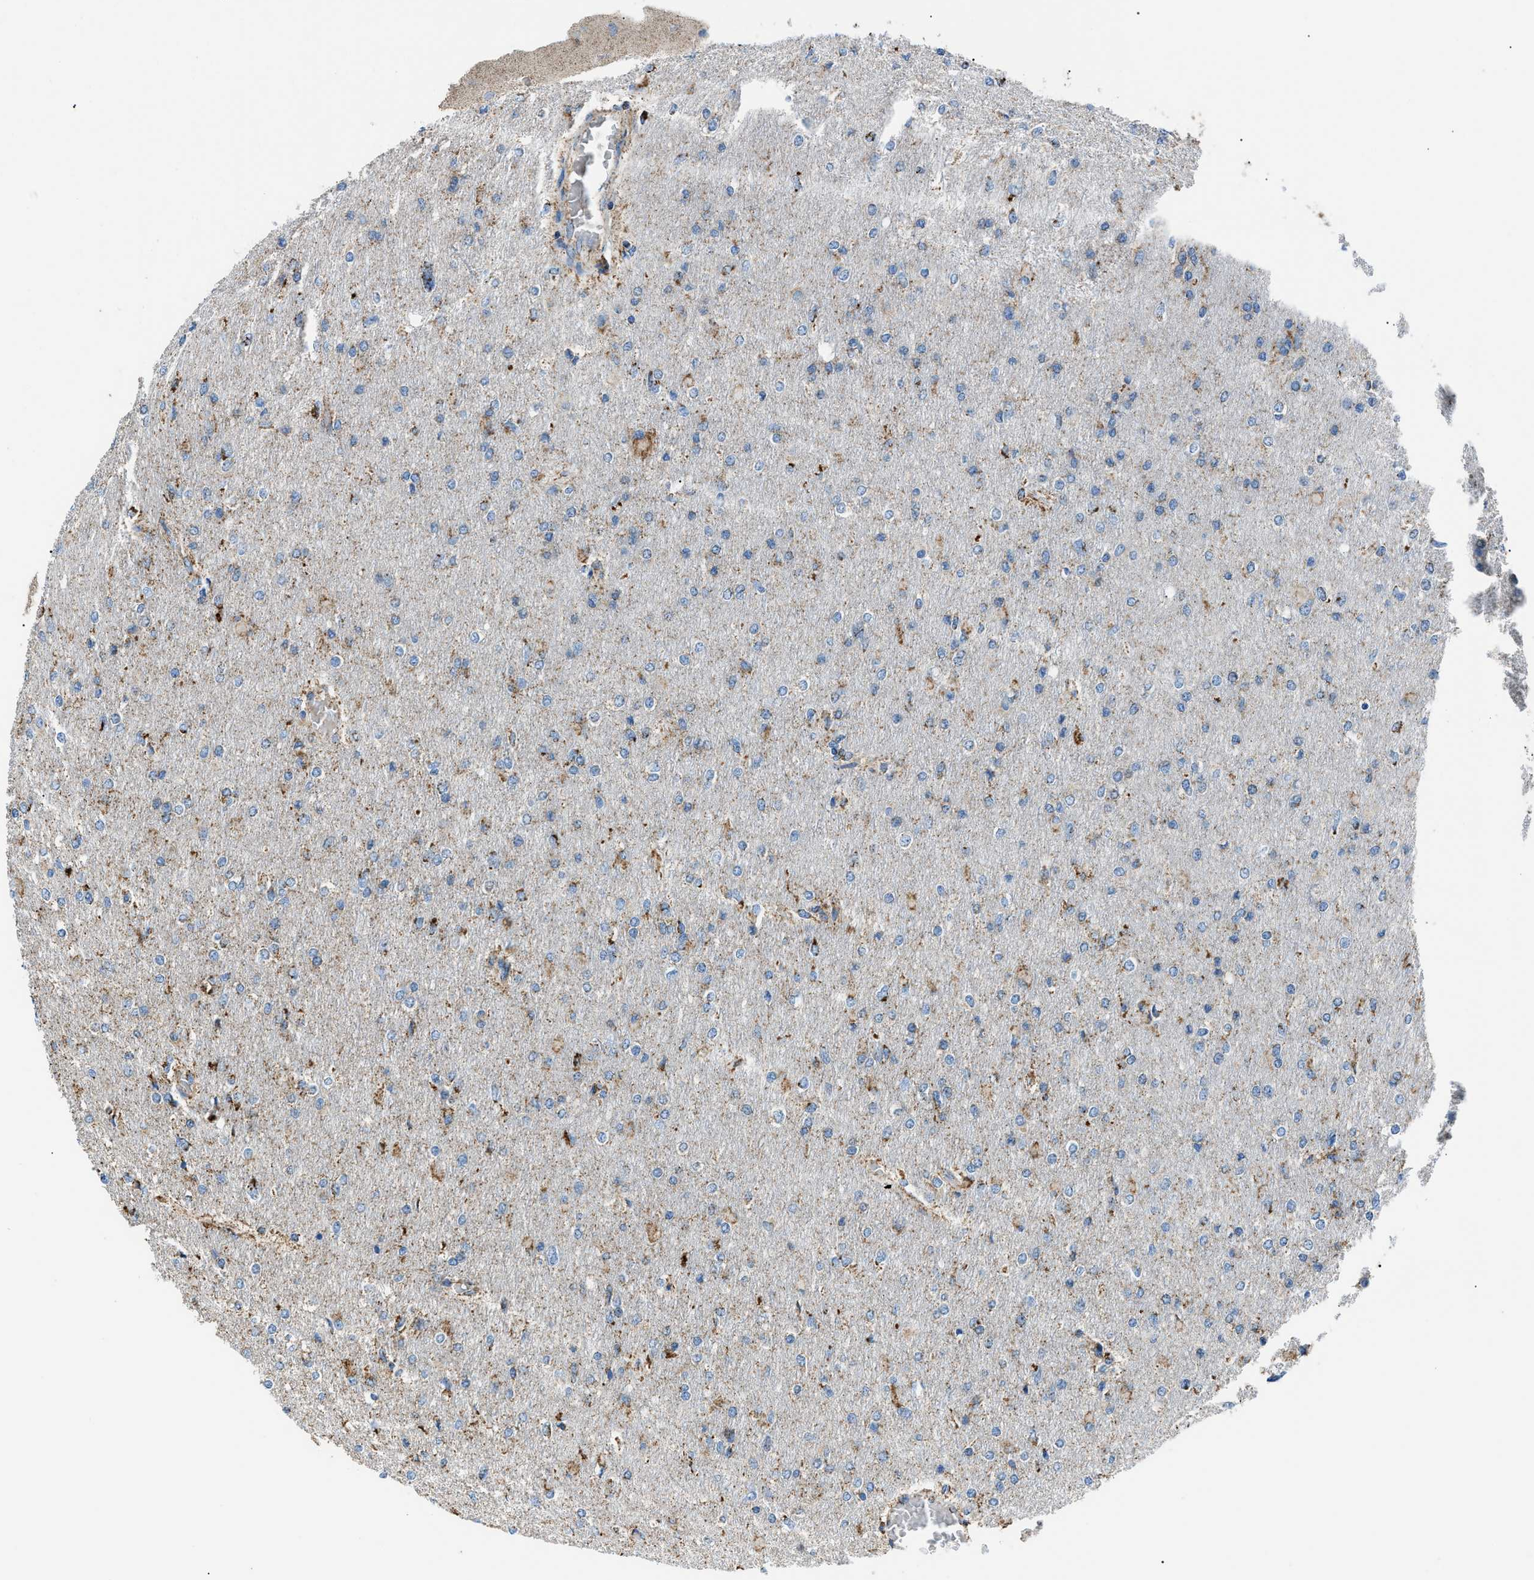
{"staining": {"intensity": "strong", "quantity": "<25%", "location": "cytoplasmic/membranous"}, "tissue": "glioma", "cell_type": "Tumor cells", "image_type": "cancer", "snomed": [{"axis": "morphology", "description": "Glioma, malignant, High grade"}, {"axis": "topography", "description": "Cerebral cortex"}], "caption": "Immunohistochemical staining of malignant high-grade glioma displays medium levels of strong cytoplasmic/membranous staining in approximately <25% of tumor cells.", "gene": "PHB2", "patient": {"sex": "female", "age": 36}}